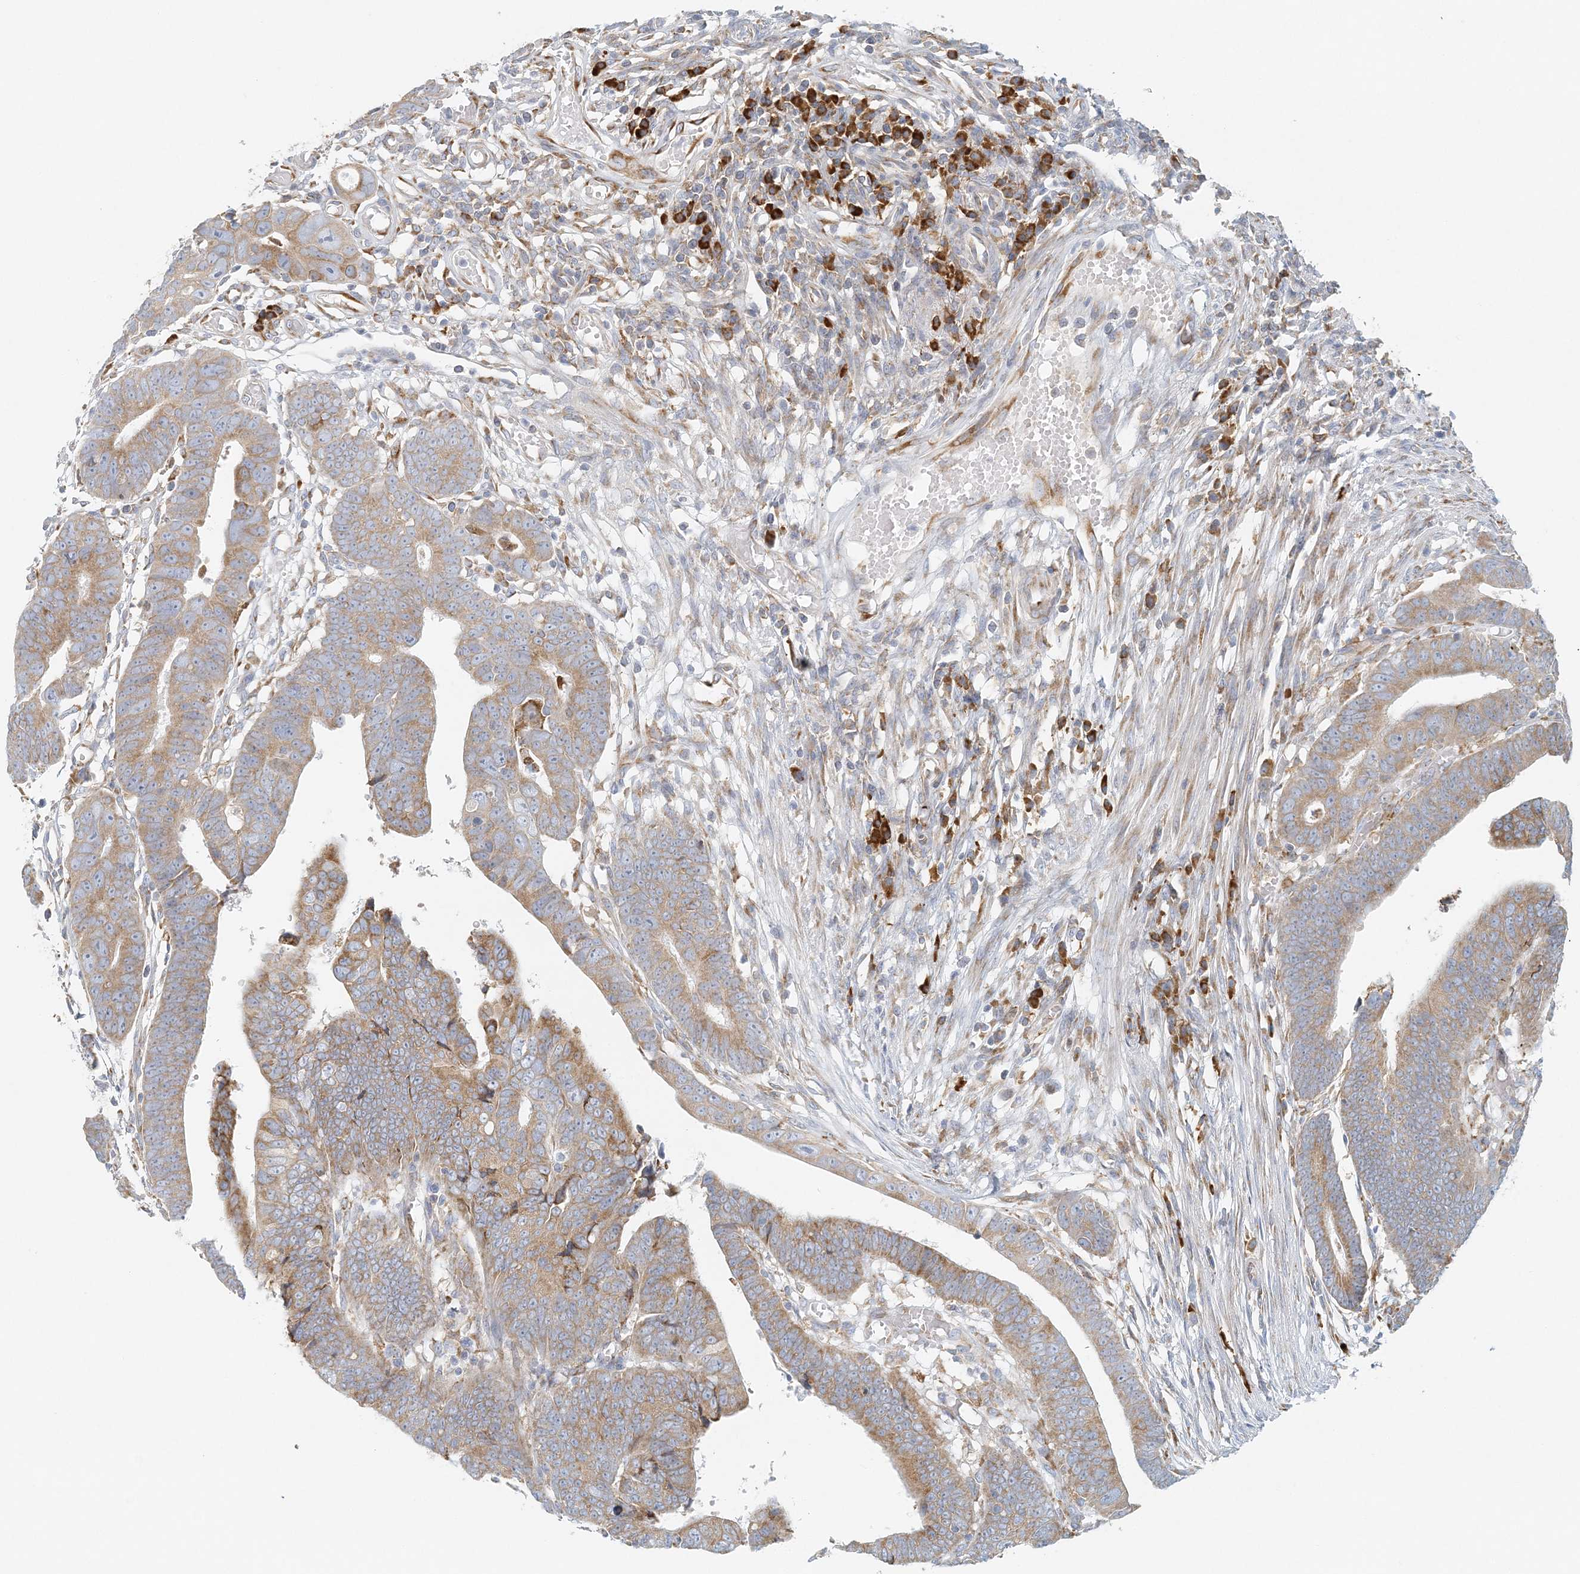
{"staining": {"intensity": "moderate", "quantity": ">75%", "location": "cytoplasmic/membranous"}, "tissue": "colorectal cancer", "cell_type": "Tumor cells", "image_type": "cancer", "snomed": [{"axis": "morphology", "description": "Adenocarcinoma, NOS"}, {"axis": "topography", "description": "Rectum"}], "caption": "Immunohistochemistry (IHC) image of neoplastic tissue: human colorectal adenocarcinoma stained using immunohistochemistry demonstrates medium levels of moderate protein expression localized specifically in the cytoplasmic/membranous of tumor cells, appearing as a cytoplasmic/membranous brown color.", "gene": "STK11IP", "patient": {"sex": "female", "age": 65}}